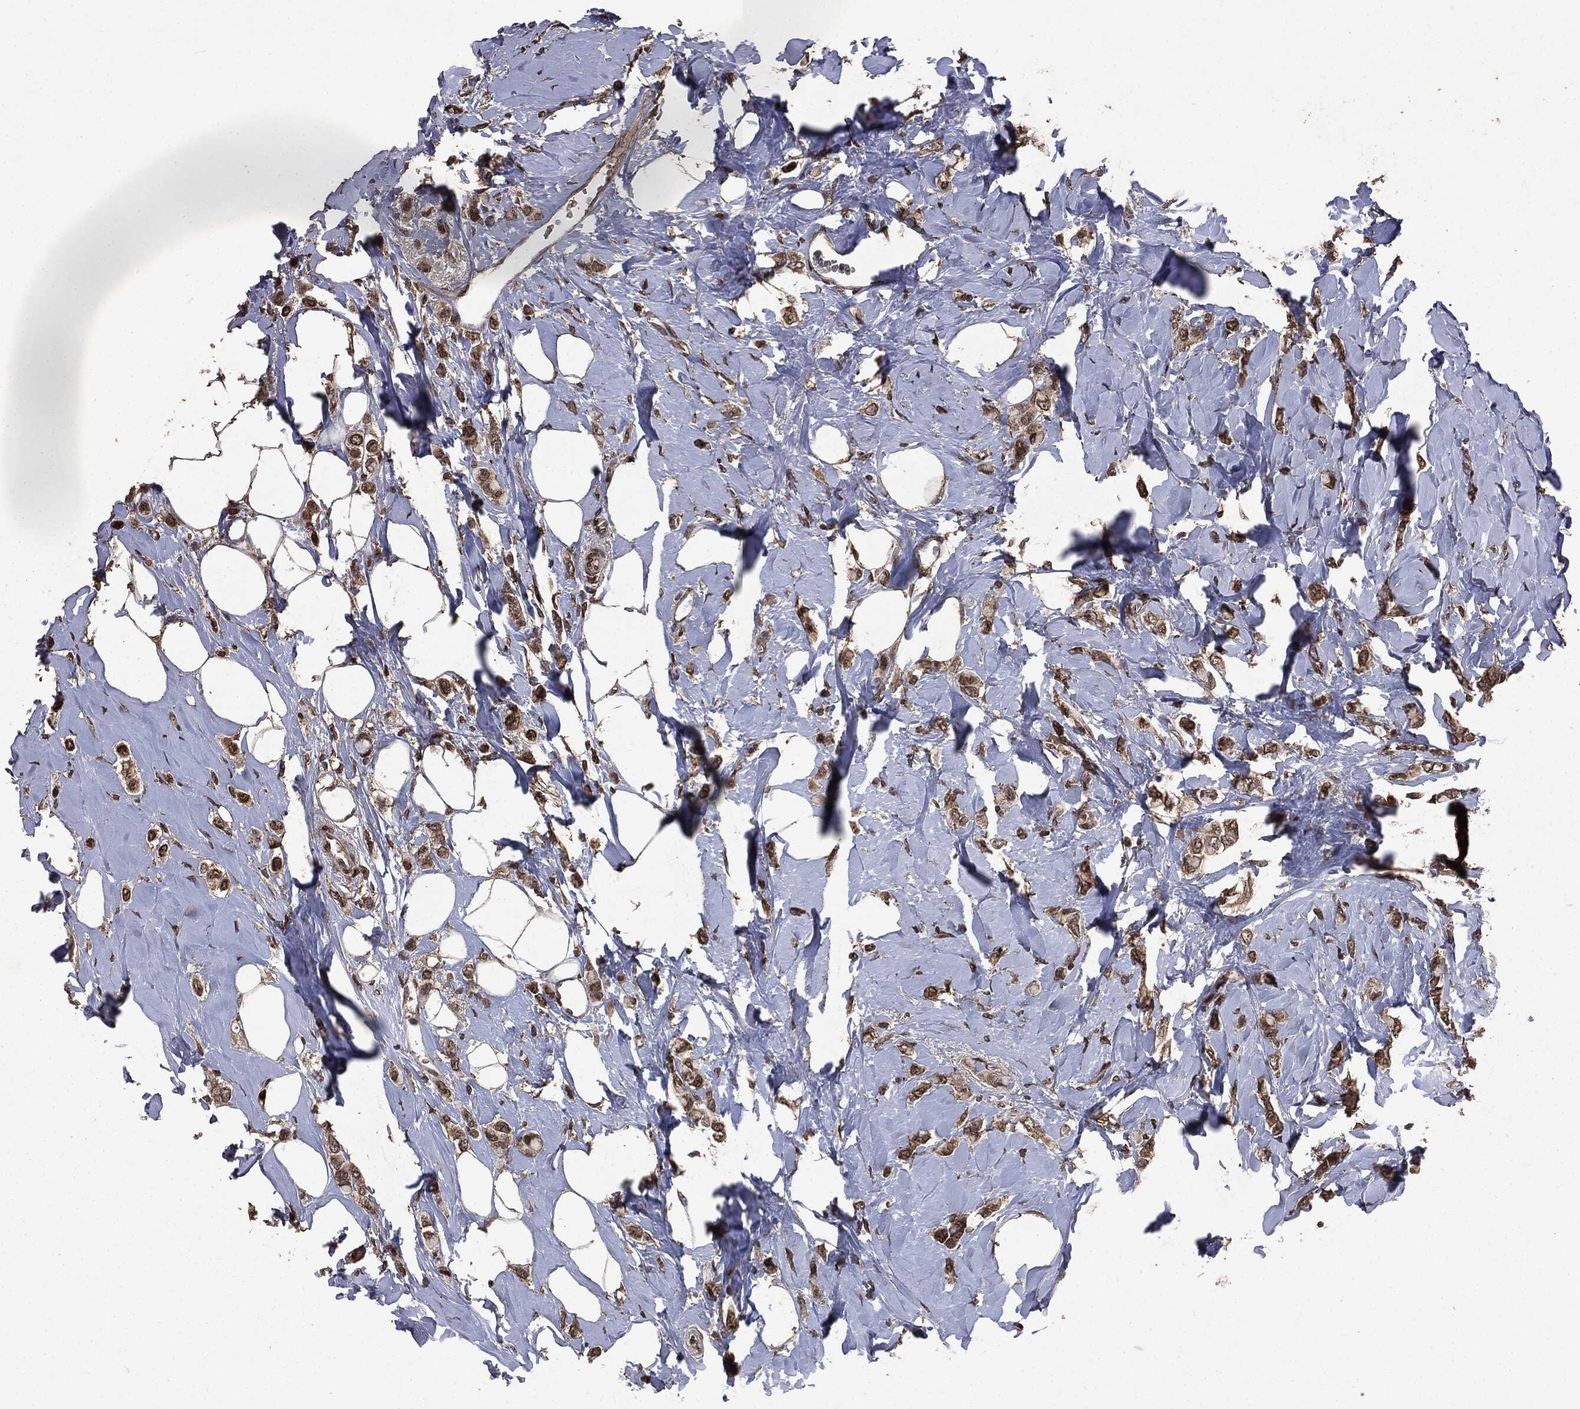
{"staining": {"intensity": "strong", "quantity": ">75%", "location": "nuclear"}, "tissue": "breast cancer", "cell_type": "Tumor cells", "image_type": "cancer", "snomed": [{"axis": "morphology", "description": "Lobular carcinoma"}, {"axis": "topography", "description": "Breast"}], "caption": "About >75% of tumor cells in human breast lobular carcinoma reveal strong nuclear protein staining as visualized by brown immunohistochemical staining.", "gene": "PPP6R2", "patient": {"sex": "female", "age": 66}}